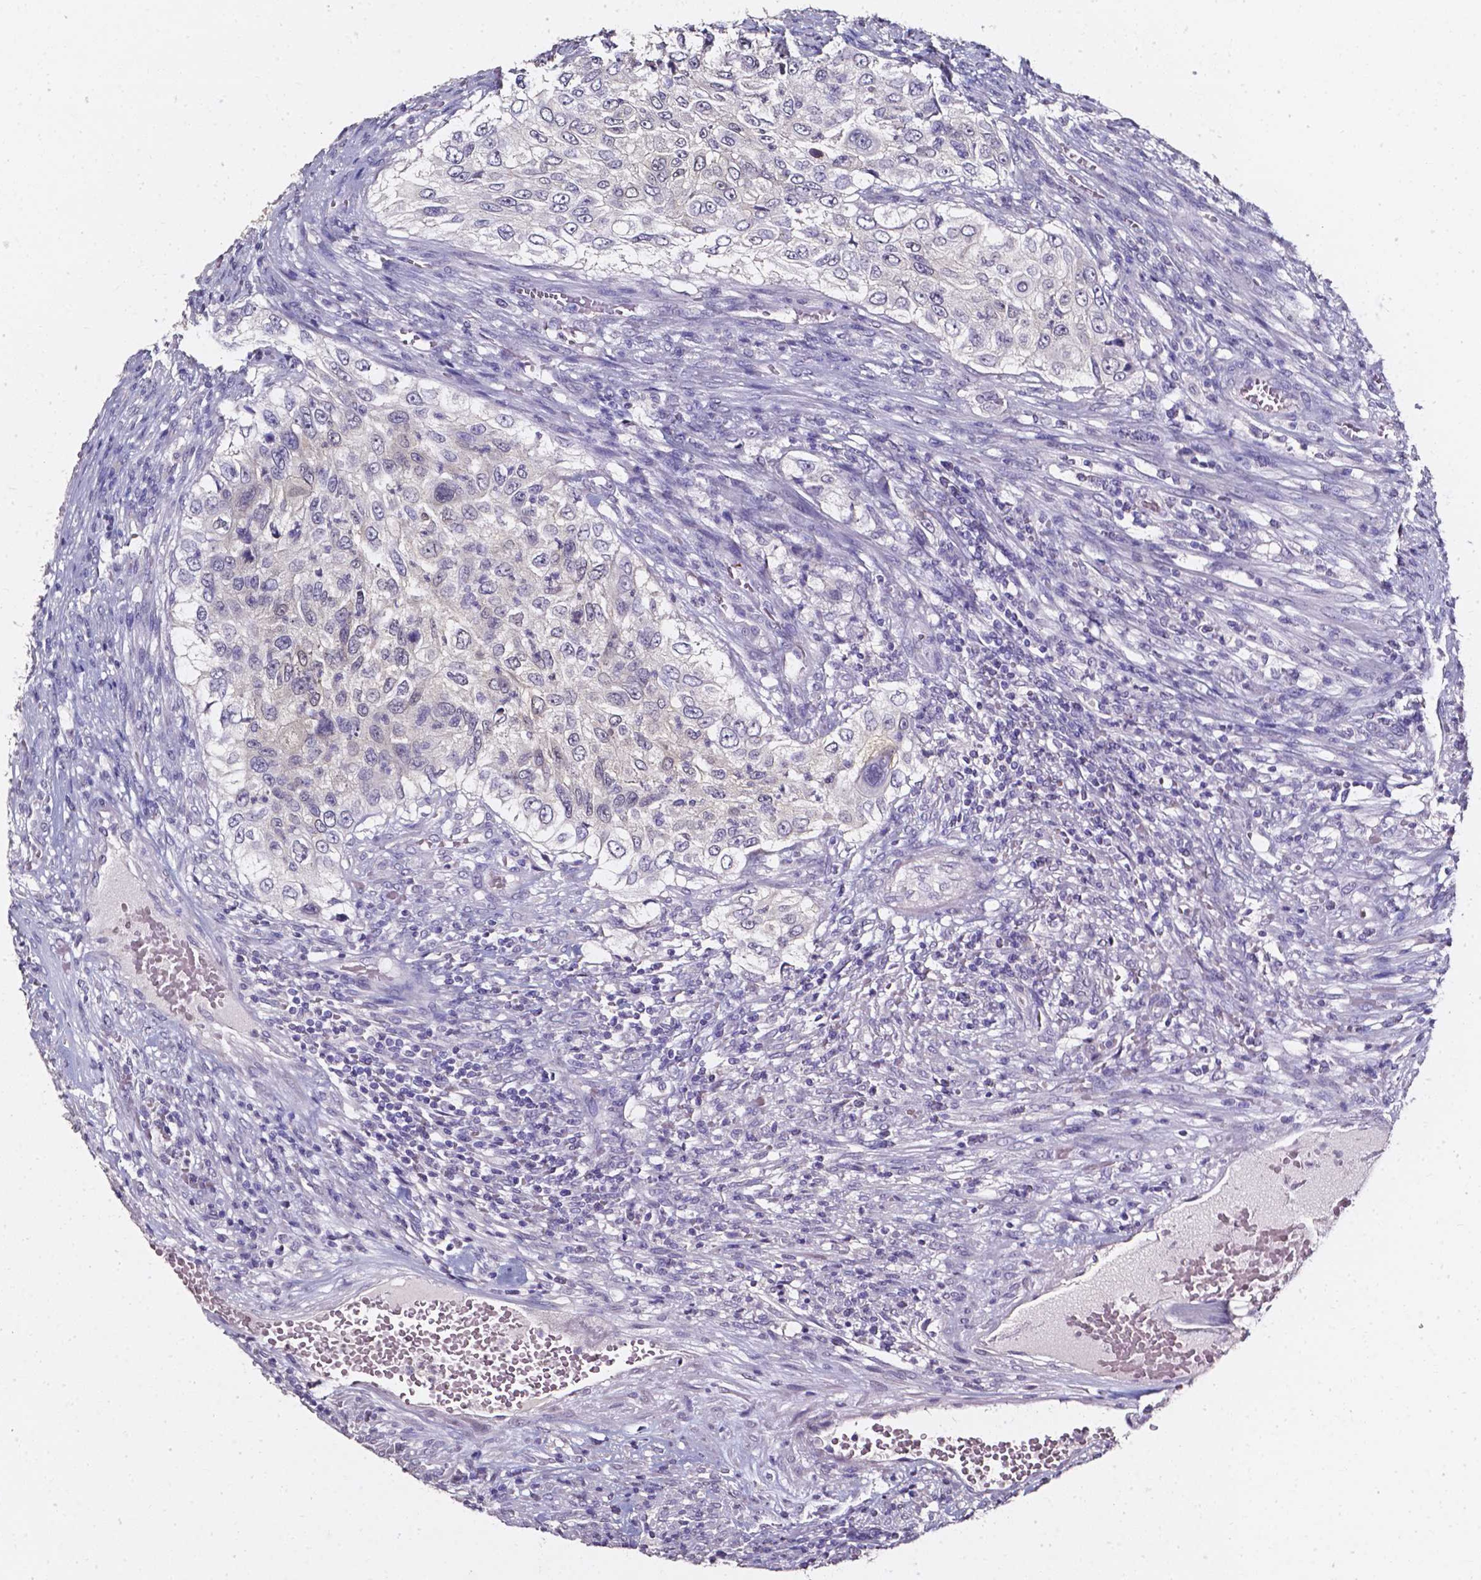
{"staining": {"intensity": "negative", "quantity": "none", "location": "none"}, "tissue": "urothelial cancer", "cell_type": "Tumor cells", "image_type": "cancer", "snomed": [{"axis": "morphology", "description": "Urothelial carcinoma, High grade"}, {"axis": "topography", "description": "Urinary bladder"}], "caption": "Human urothelial cancer stained for a protein using IHC reveals no staining in tumor cells.", "gene": "AKR1B10", "patient": {"sex": "female", "age": 60}}